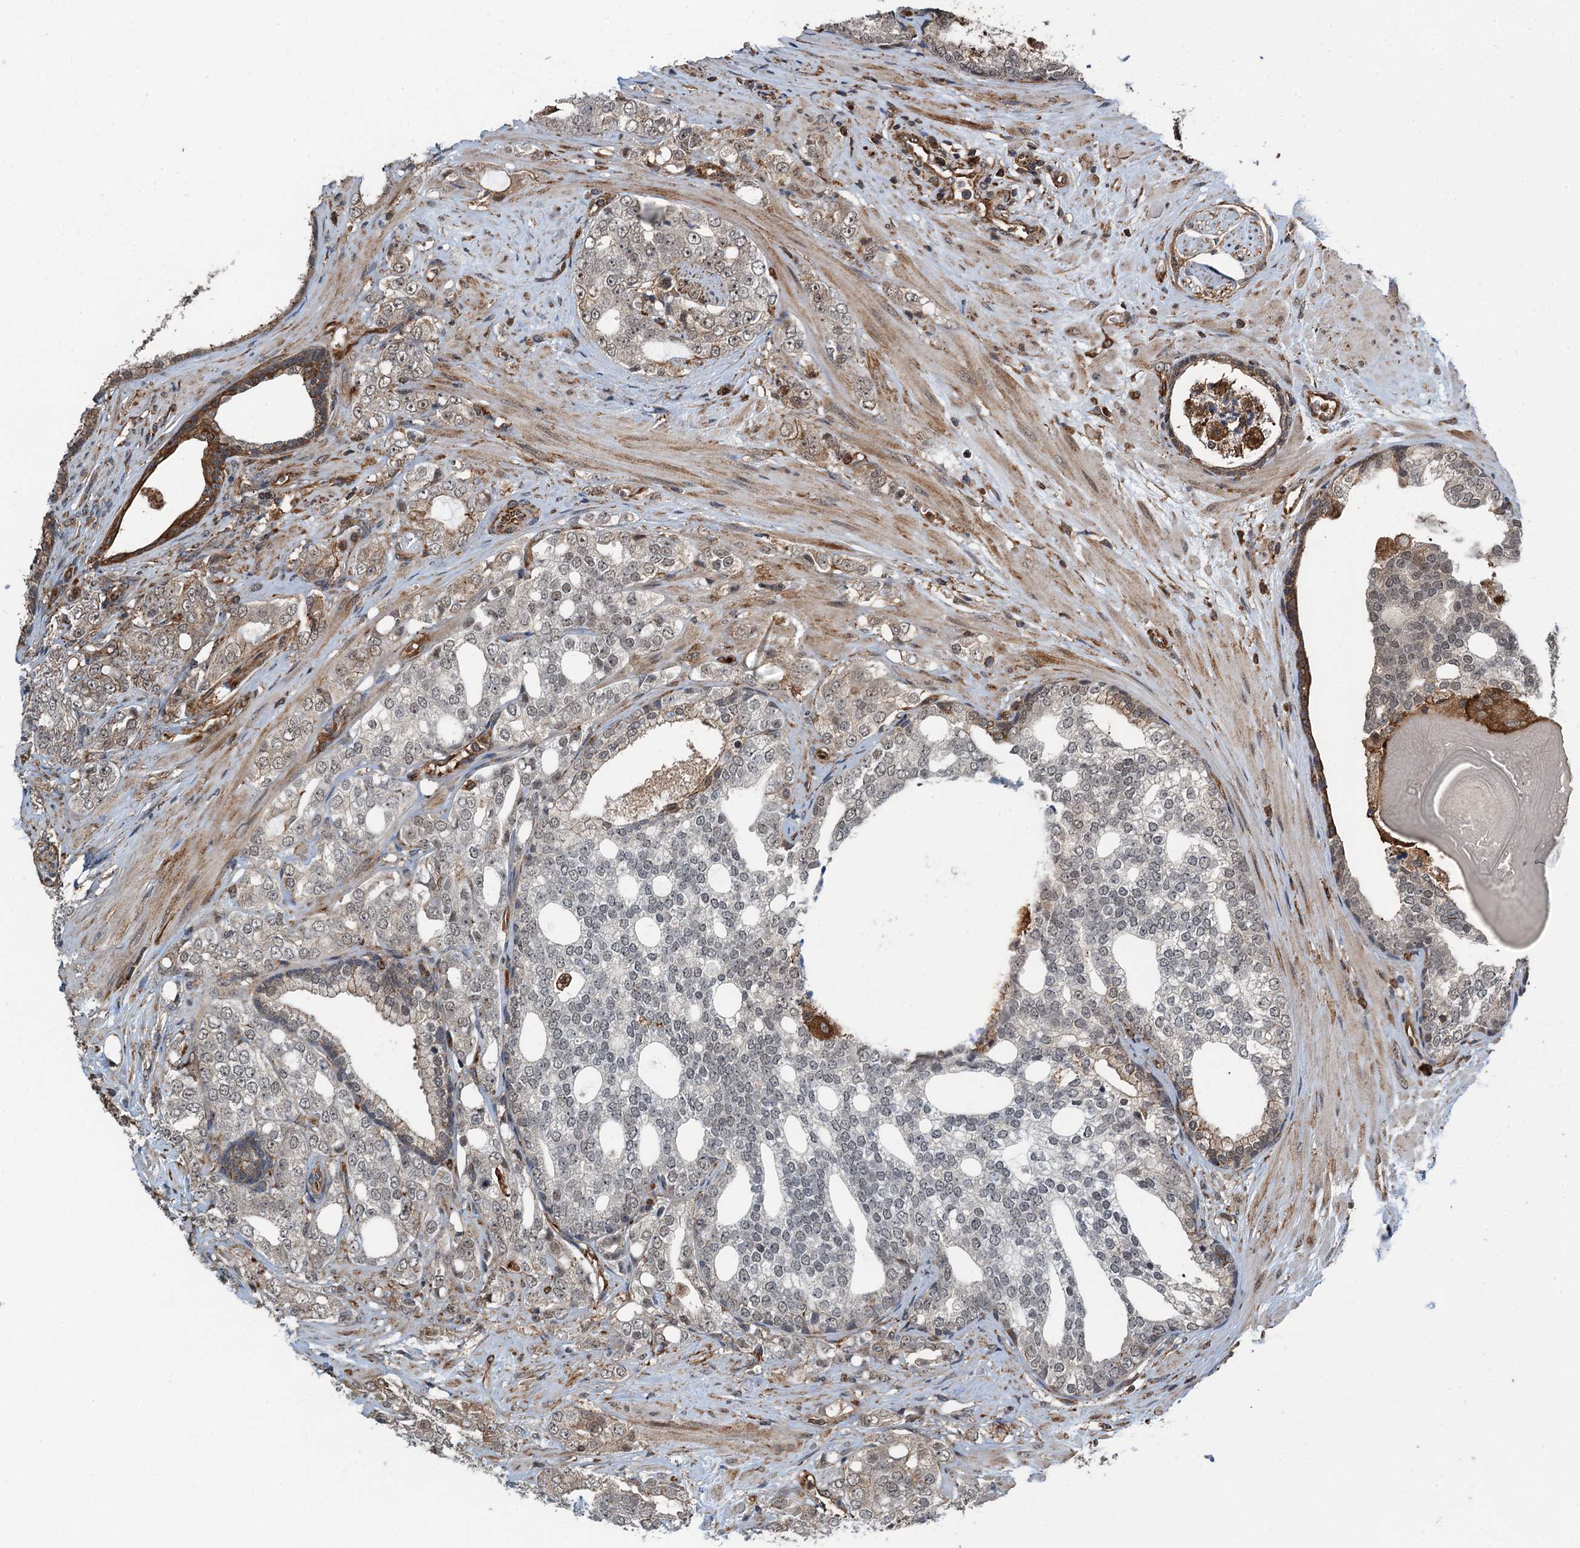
{"staining": {"intensity": "weak", "quantity": "<25%", "location": "cytoplasmic/membranous"}, "tissue": "prostate cancer", "cell_type": "Tumor cells", "image_type": "cancer", "snomed": [{"axis": "morphology", "description": "Adenocarcinoma, High grade"}, {"axis": "topography", "description": "Prostate"}], "caption": "Immunohistochemistry (IHC) micrograph of human prostate adenocarcinoma (high-grade) stained for a protein (brown), which exhibits no positivity in tumor cells.", "gene": "WHAMM", "patient": {"sex": "male", "age": 64}}